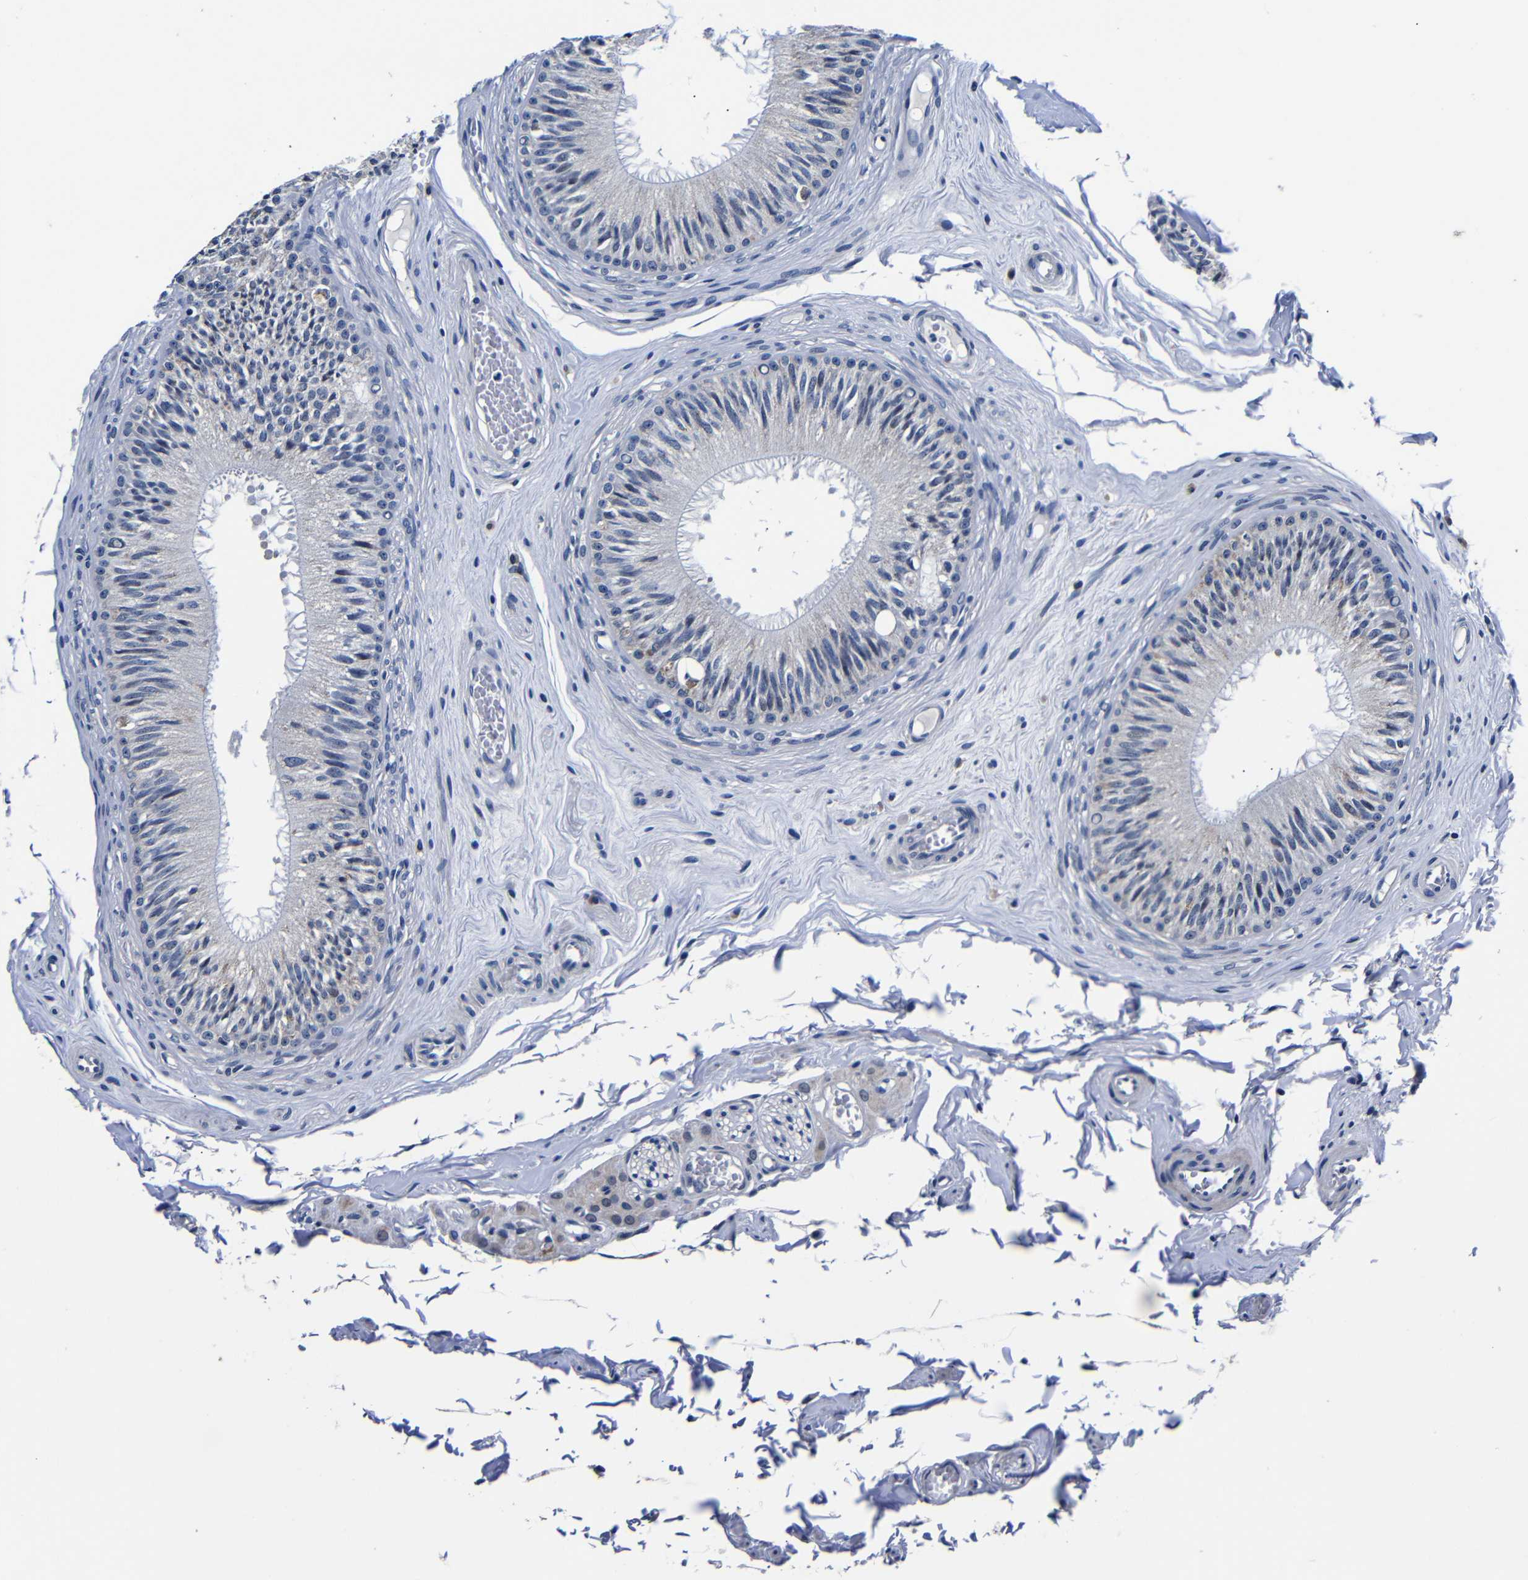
{"staining": {"intensity": "negative", "quantity": "none", "location": "none"}, "tissue": "epididymis", "cell_type": "Glandular cells", "image_type": "normal", "snomed": [{"axis": "morphology", "description": "Normal tissue, NOS"}, {"axis": "topography", "description": "Testis"}, {"axis": "topography", "description": "Epididymis"}], "caption": "An image of human epididymis is negative for staining in glandular cells. Brightfield microscopy of immunohistochemistry stained with DAB (brown) and hematoxylin (blue), captured at high magnification.", "gene": "DEPP1", "patient": {"sex": "male", "age": 36}}